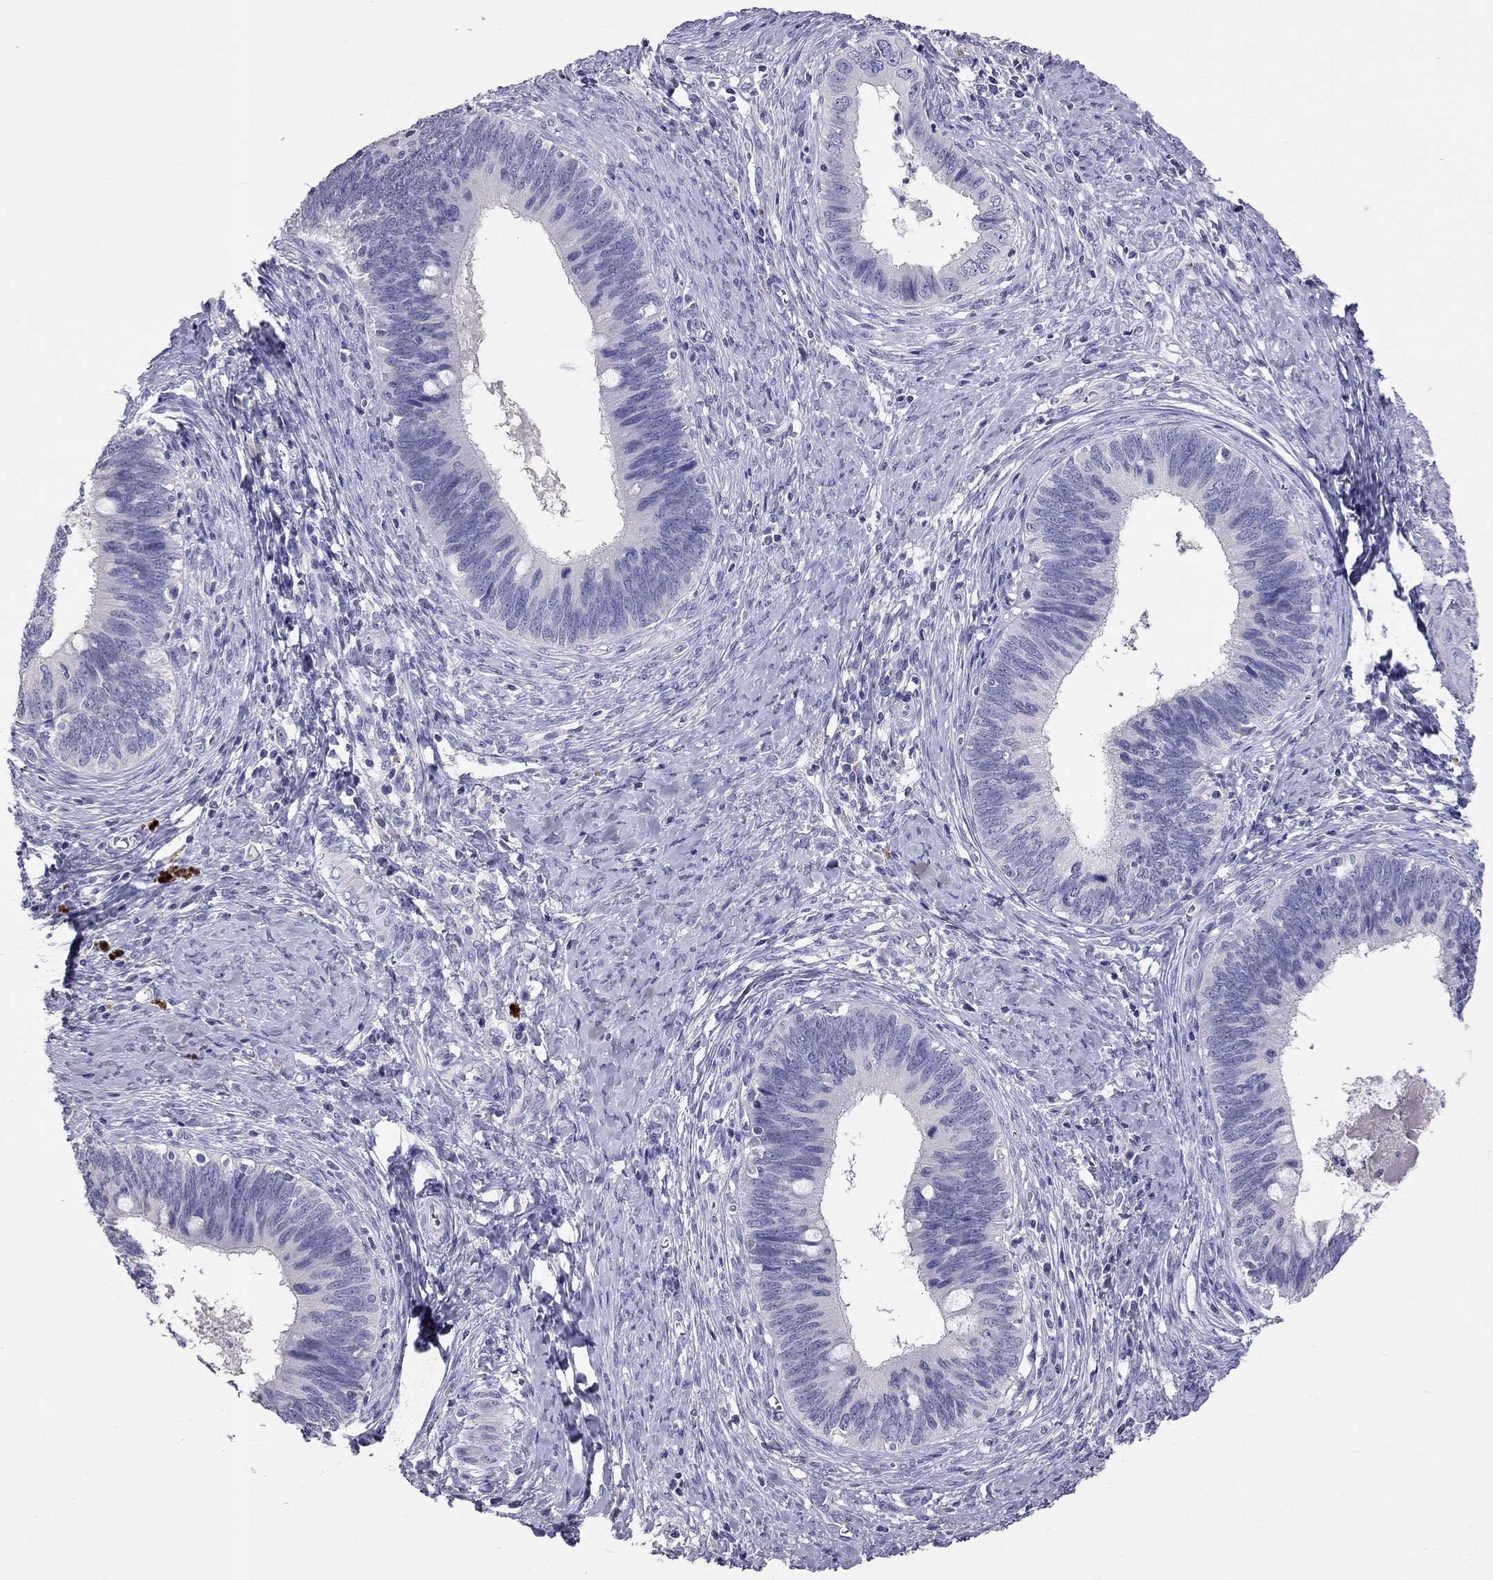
{"staining": {"intensity": "negative", "quantity": "none", "location": "none"}, "tissue": "cervical cancer", "cell_type": "Tumor cells", "image_type": "cancer", "snomed": [{"axis": "morphology", "description": "Adenocarcinoma, NOS"}, {"axis": "topography", "description": "Cervix"}], "caption": "A histopathology image of human adenocarcinoma (cervical) is negative for staining in tumor cells.", "gene": "CFAP91", "patient": {"sex": "female", "age": 42}}